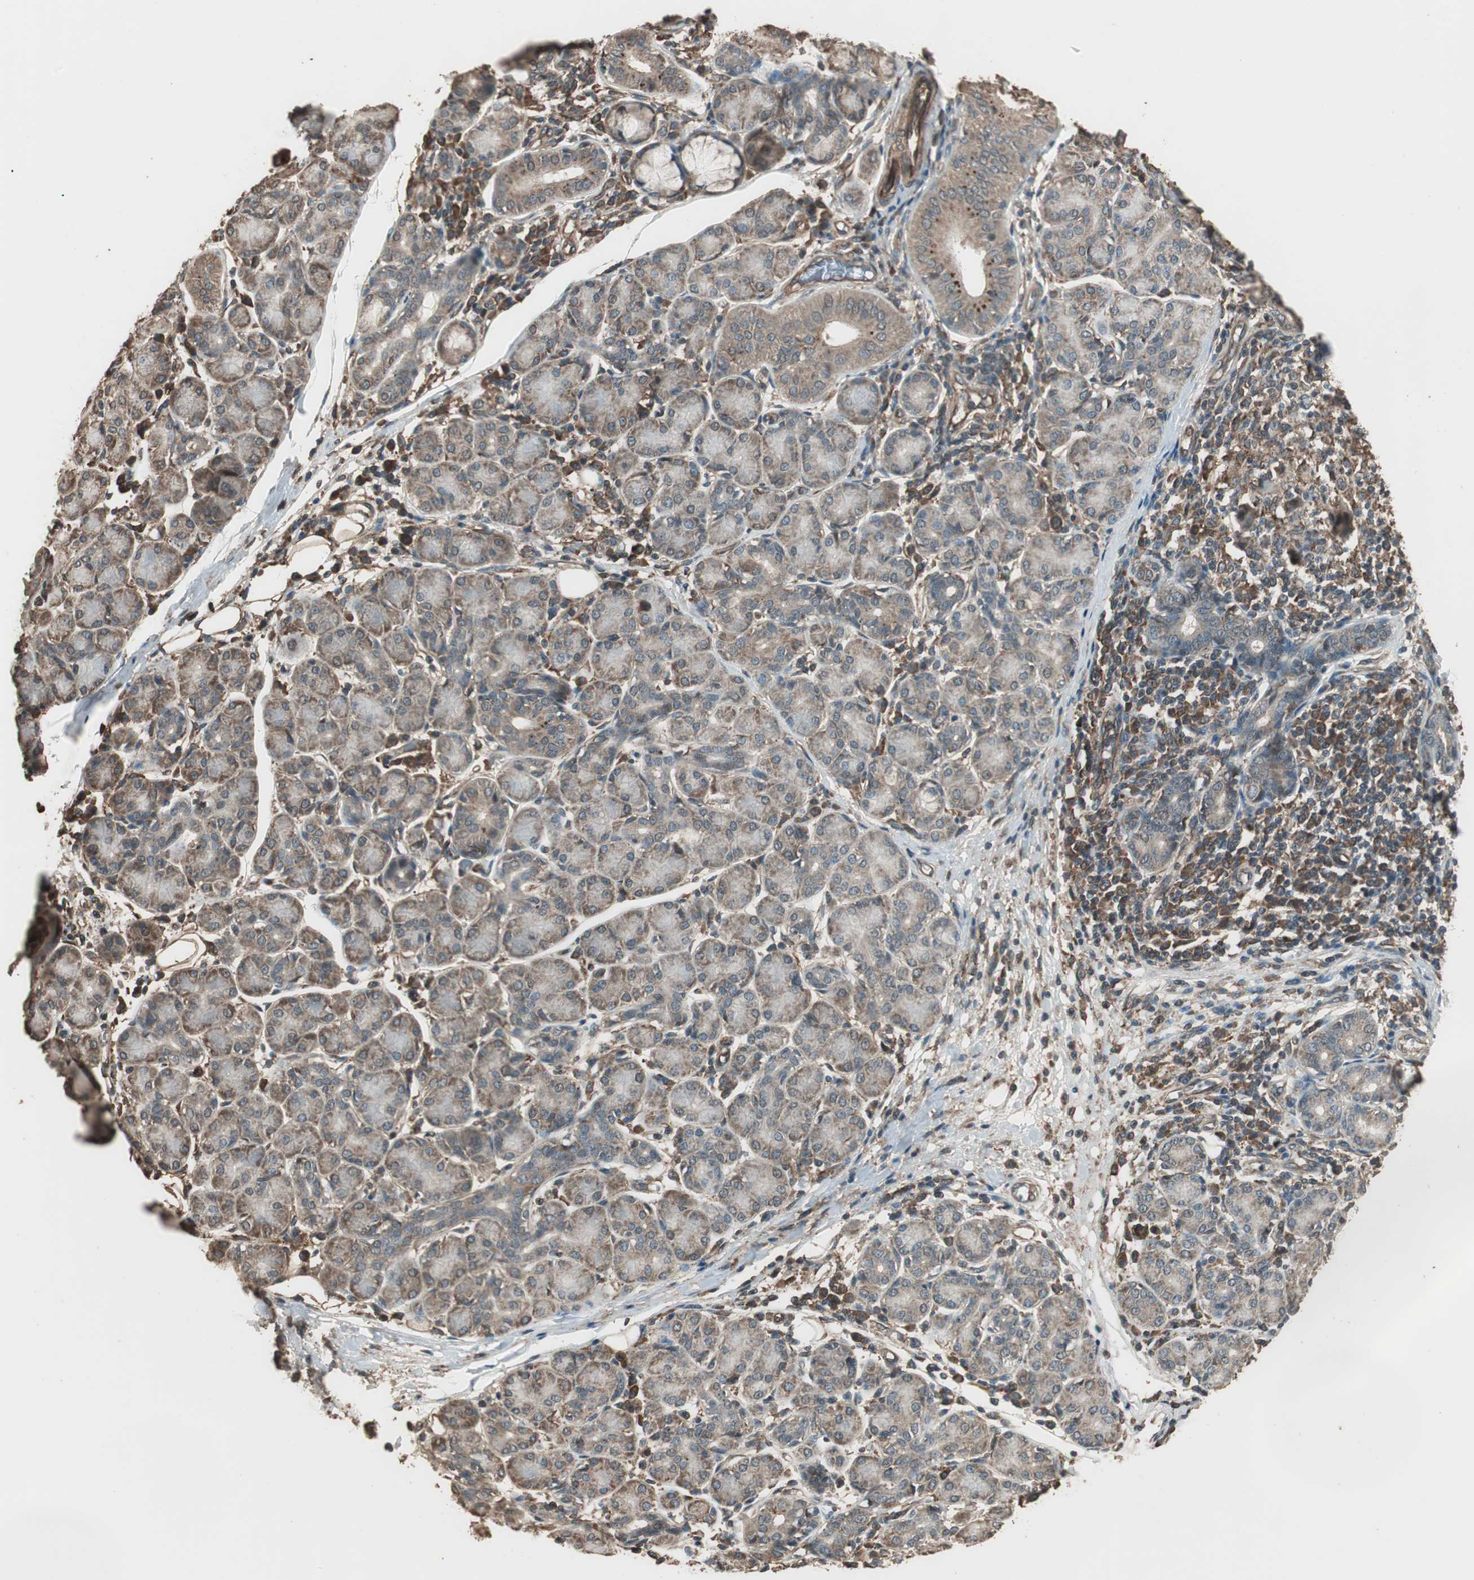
{"staining": {"intensity": "moderate", "quantity": "25%-75%", "location": "cytoplasmic/membranous"}, "tissue": "salivary gland", "cell_type": "Glandular cells", "image_type": "normal", "snomed": [{"axis": "morphology", "description": "Normal tissue, NOS"}, {"axis": "morphology", "description": "Inflammation, NOS"}, {"axis": "topography", "description": "Lymph node"}, {"axis": "topography", "description": "Salivary gland"}], "caption": "Protein staining reveals moderate cytoplasmic/membranous staining in approximately 25%-75% of glandular cells in normal salivary gland.", "gene": "CCN4", "patient": {"sex": "male", "age": 3}}